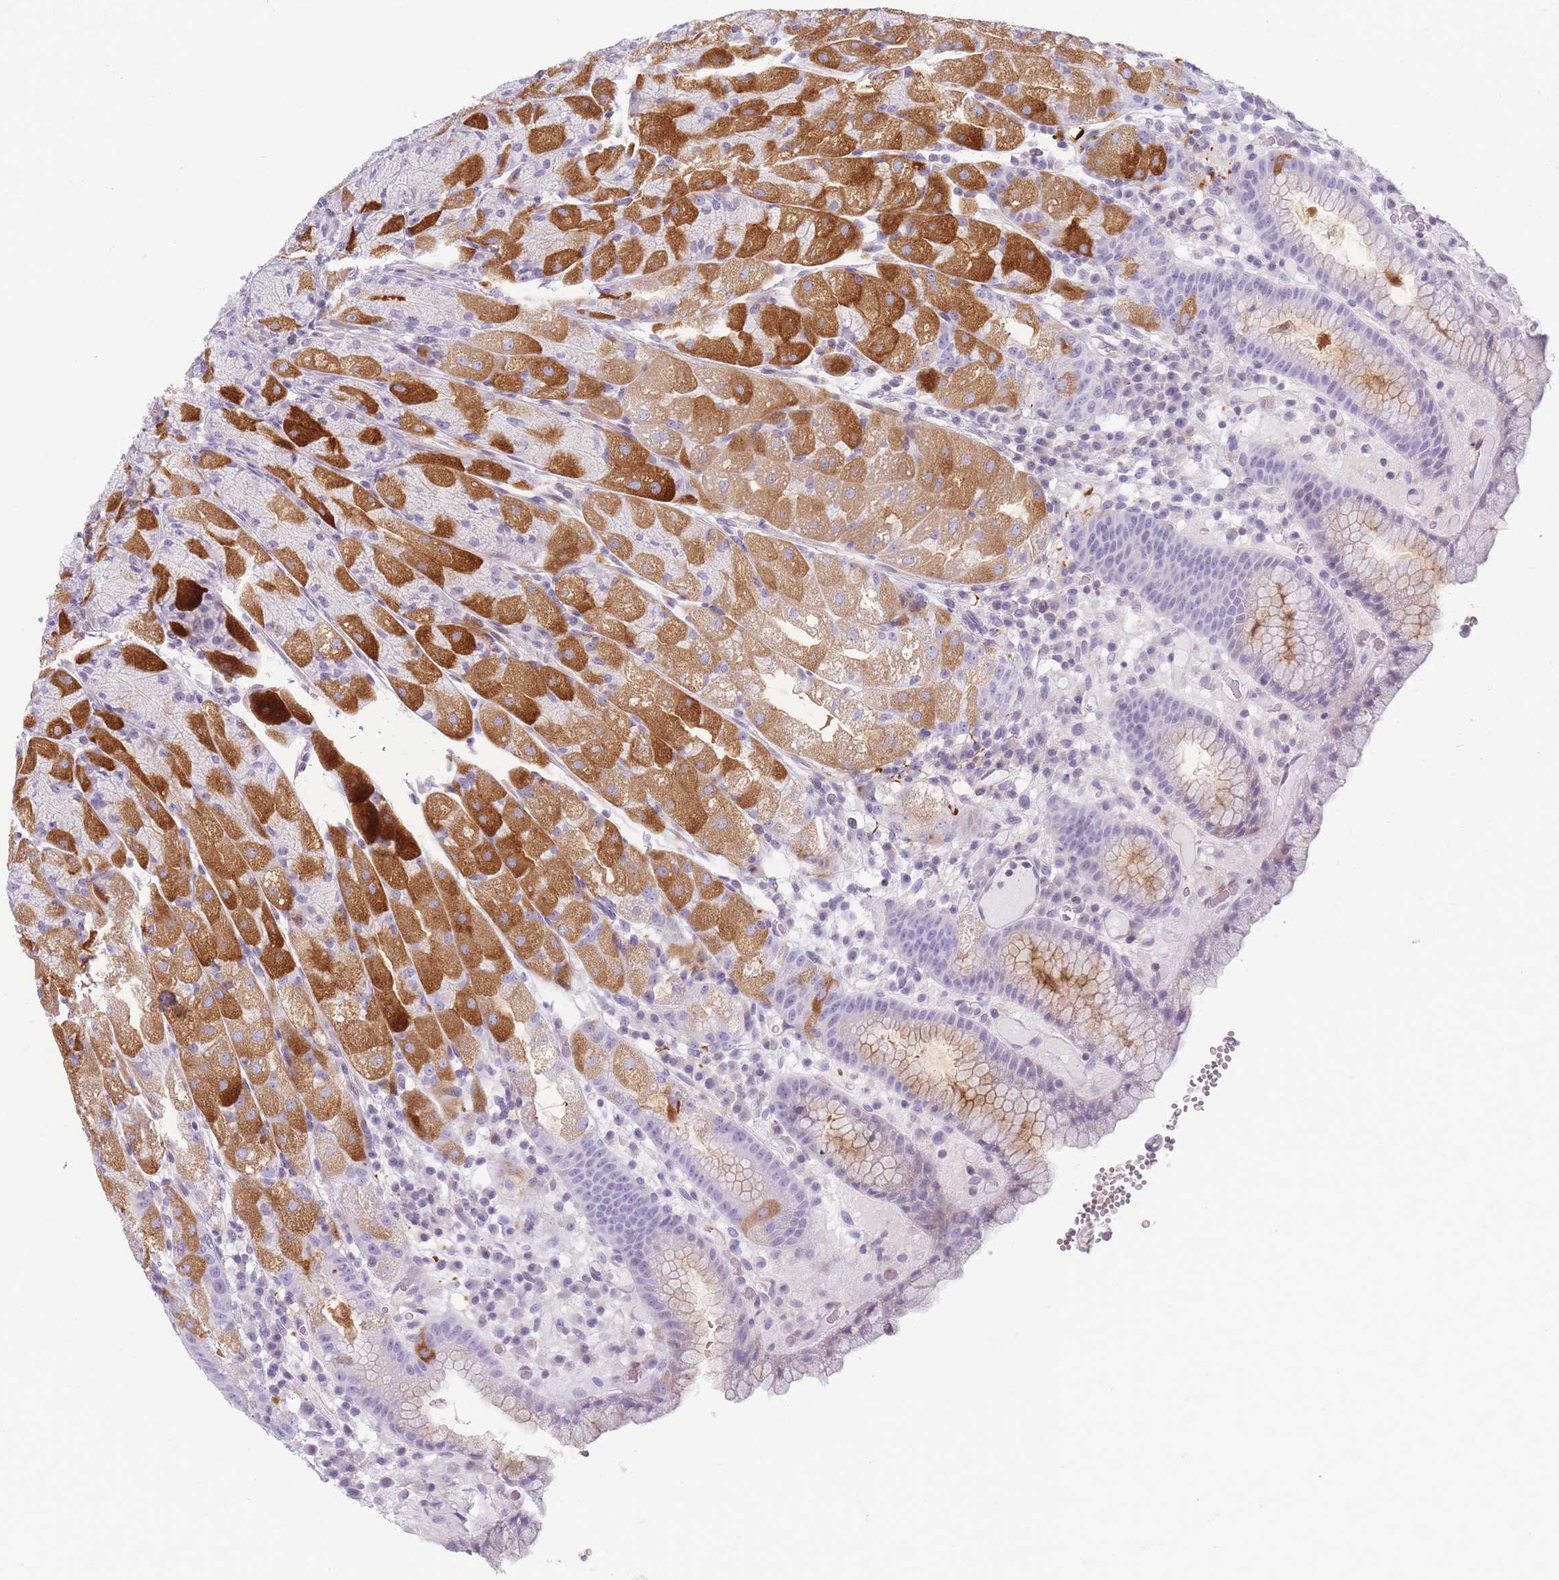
{"staining": {"intensity": "strong", "quantity": "25%-75%", "location": "cytoplasmic/membranous"}, "tissue": "stomach", "cell_type": "Glandular cells", "image_type": "normal", "snomed": [{"axis": "morphology", "description": "Normal tissue, NOS"}, {"axis": "topography", "description": "Stomach, upper"}], "caption": "Immunohistochemistry micrograph of unremarkable stomach: stomach stained using immunohistochemistry (IHC) exhibits high levels of strong protein expression localized specifically in the cytoplasmic/membranous of glandular cells, appearing as a cytoplasmic/membranous brown color.", "gene": "GGT1", "patient": {"sex": "male", "age": 52}}